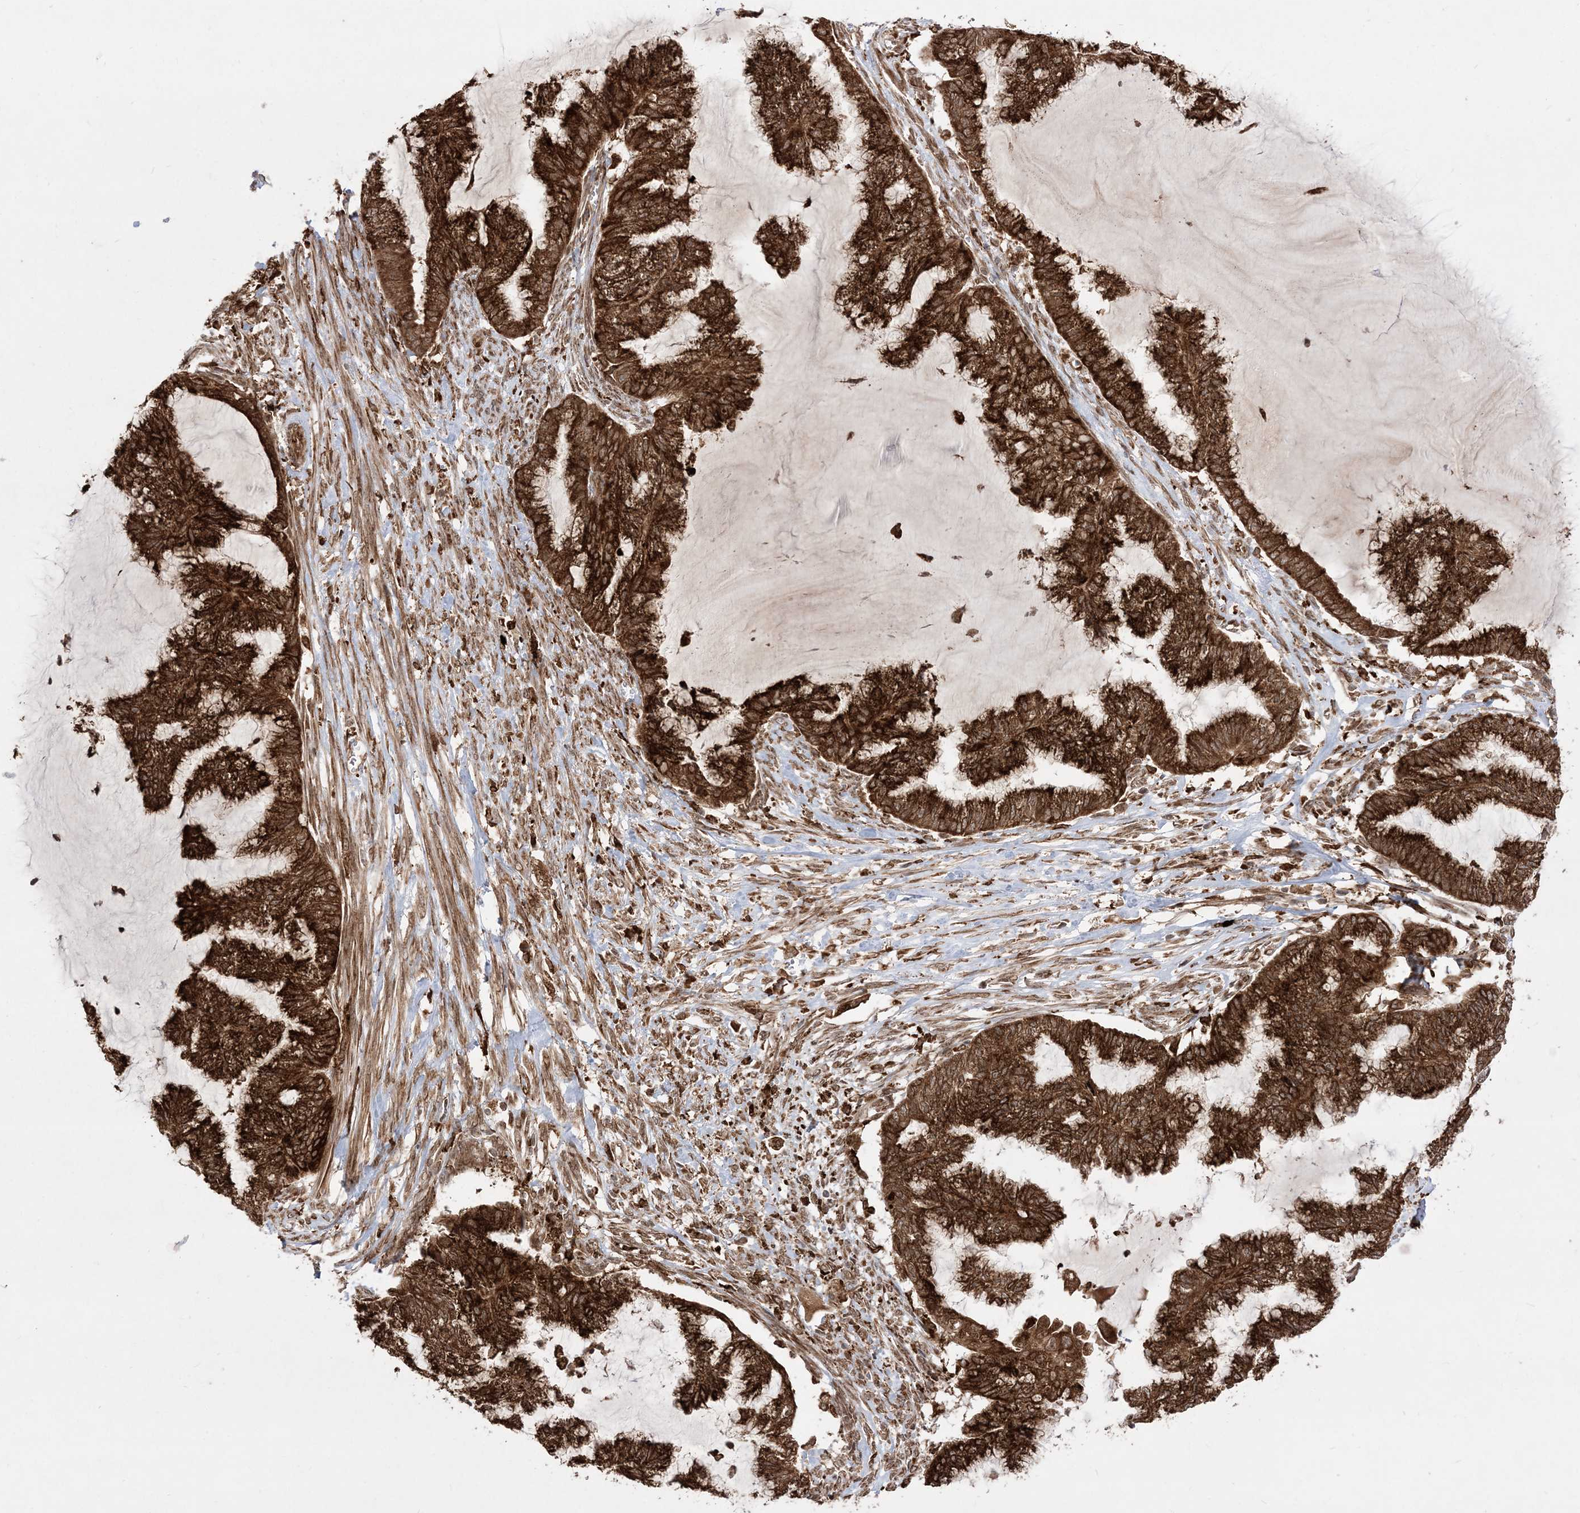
{"staining": {"intensity": "strong", "quantity": ">75%", "location": "cytoplasmic/membranous,nuclear"}, "tissue": "endometrial cancer", "cell_type": "Tumor cells", "image_type": "cancer", "snomed": [{"axis": "morphology", "description": "Adenocarcinoma, NOS"}, {"axis": "topography", "description": "Endometrium"}], "caption": "Endometrial cancer stained with DAB (3,3'-diaminobenzidine) immunohistochemistry (IHC) demonstrates high levels of strong cytoplasmic/membranous and nuclear positivity in about >75% of tumor cells.", "gene": "EPC2", "patient": {"sex": "female", "age": 86}}